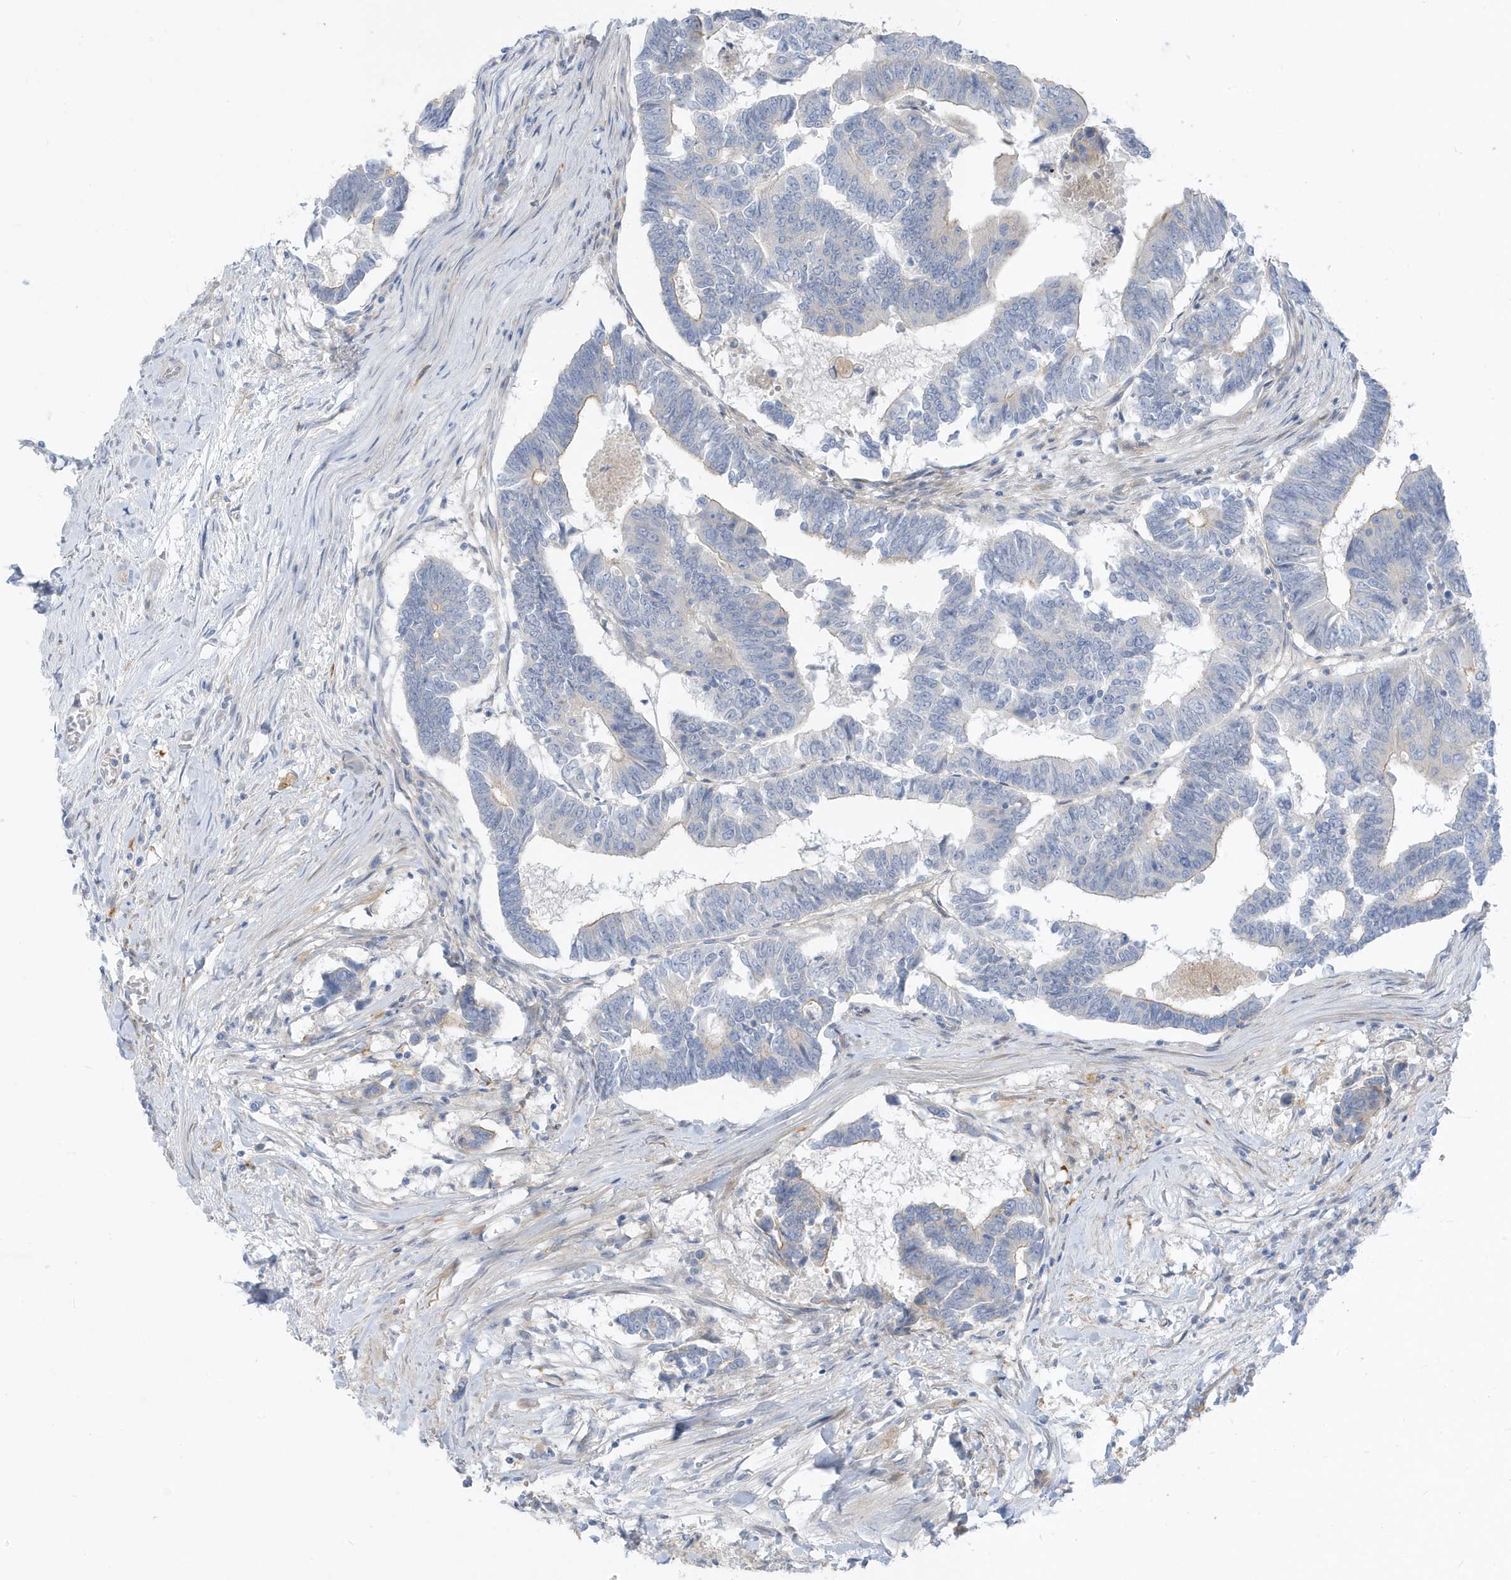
{"staining": {"intensity": "negative", "quantity": "none", "location": "none"}, "tissue": "colorectal cancer", "cell_type": "Tumor cells", "image_type": "cancer", "snomed": [{"axis": "morphology", "description": "Adenocarcinoma, NOS"}, {"axis": "topography", "description": "Rectum"}], "caption": "An immunohistochemistry (IHC) micrograph of colorectal cancer (adenocarcinoma) is shown. There is no staining in tumor cells of colorectal cancer (adenocarcinoma). (DAB (3,3'-diaminobenzidine) IHC visualized using brightfield microscopy, high magnification).", "gene": "ATP13A5", "patient": {"sex": "female", "age": 65}}